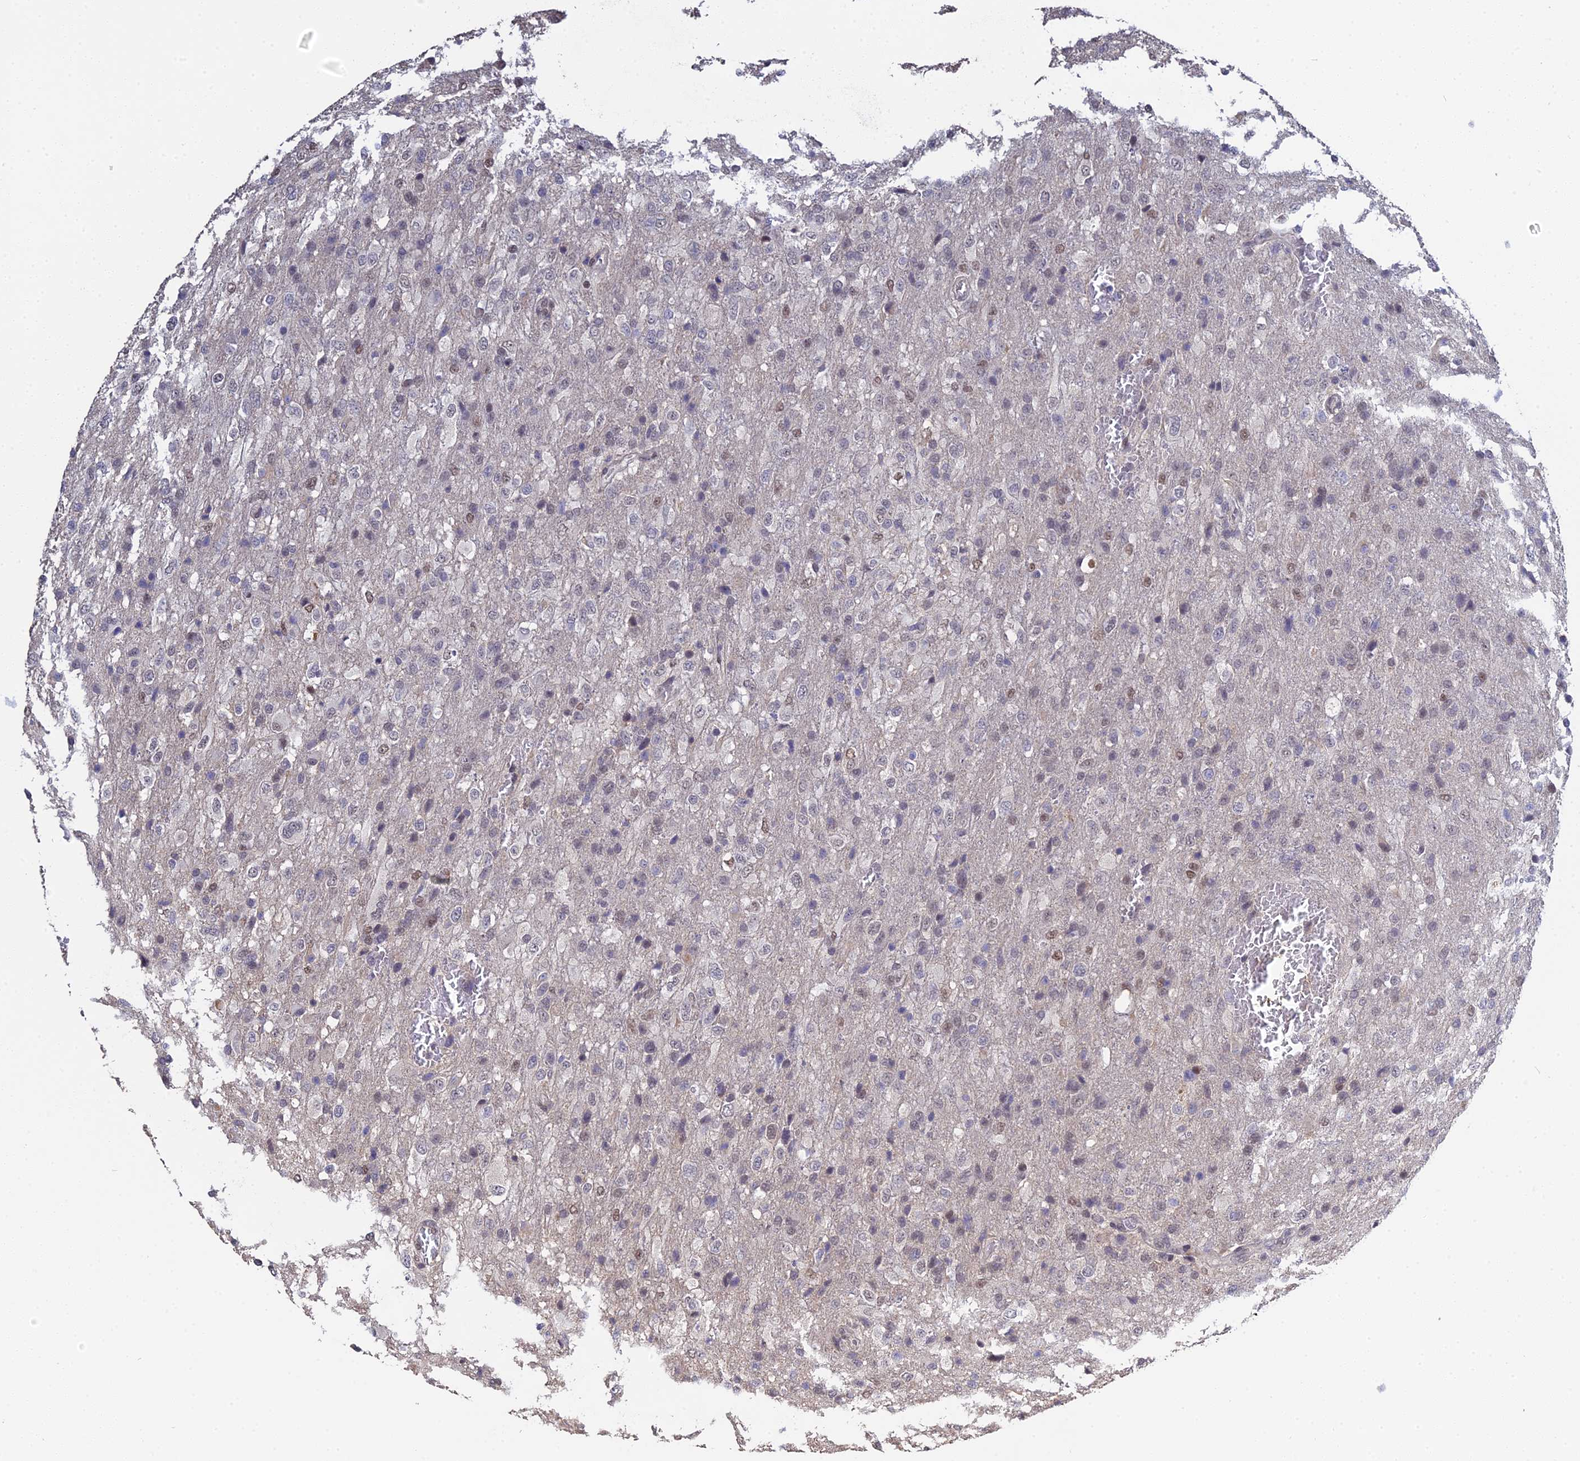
{"staining": {"intensity": "weak", "quantity": "<25%", "location": "nuclear"}, "tissue": "glioma", "cell_type": "Tumor cells", "image_type": "cancer", "snomed": [{"axis": "morphology", "description": "Glioma, malignant, High grade"}, {"axis": "topography", "description": "Brain"}], "caption": "The photomicrograph reveals no significant positivity in tumor cells of high-grade glioma (malignant).", "gene": "ERCC5", "patient": {"sex": "female", "age": 74}}